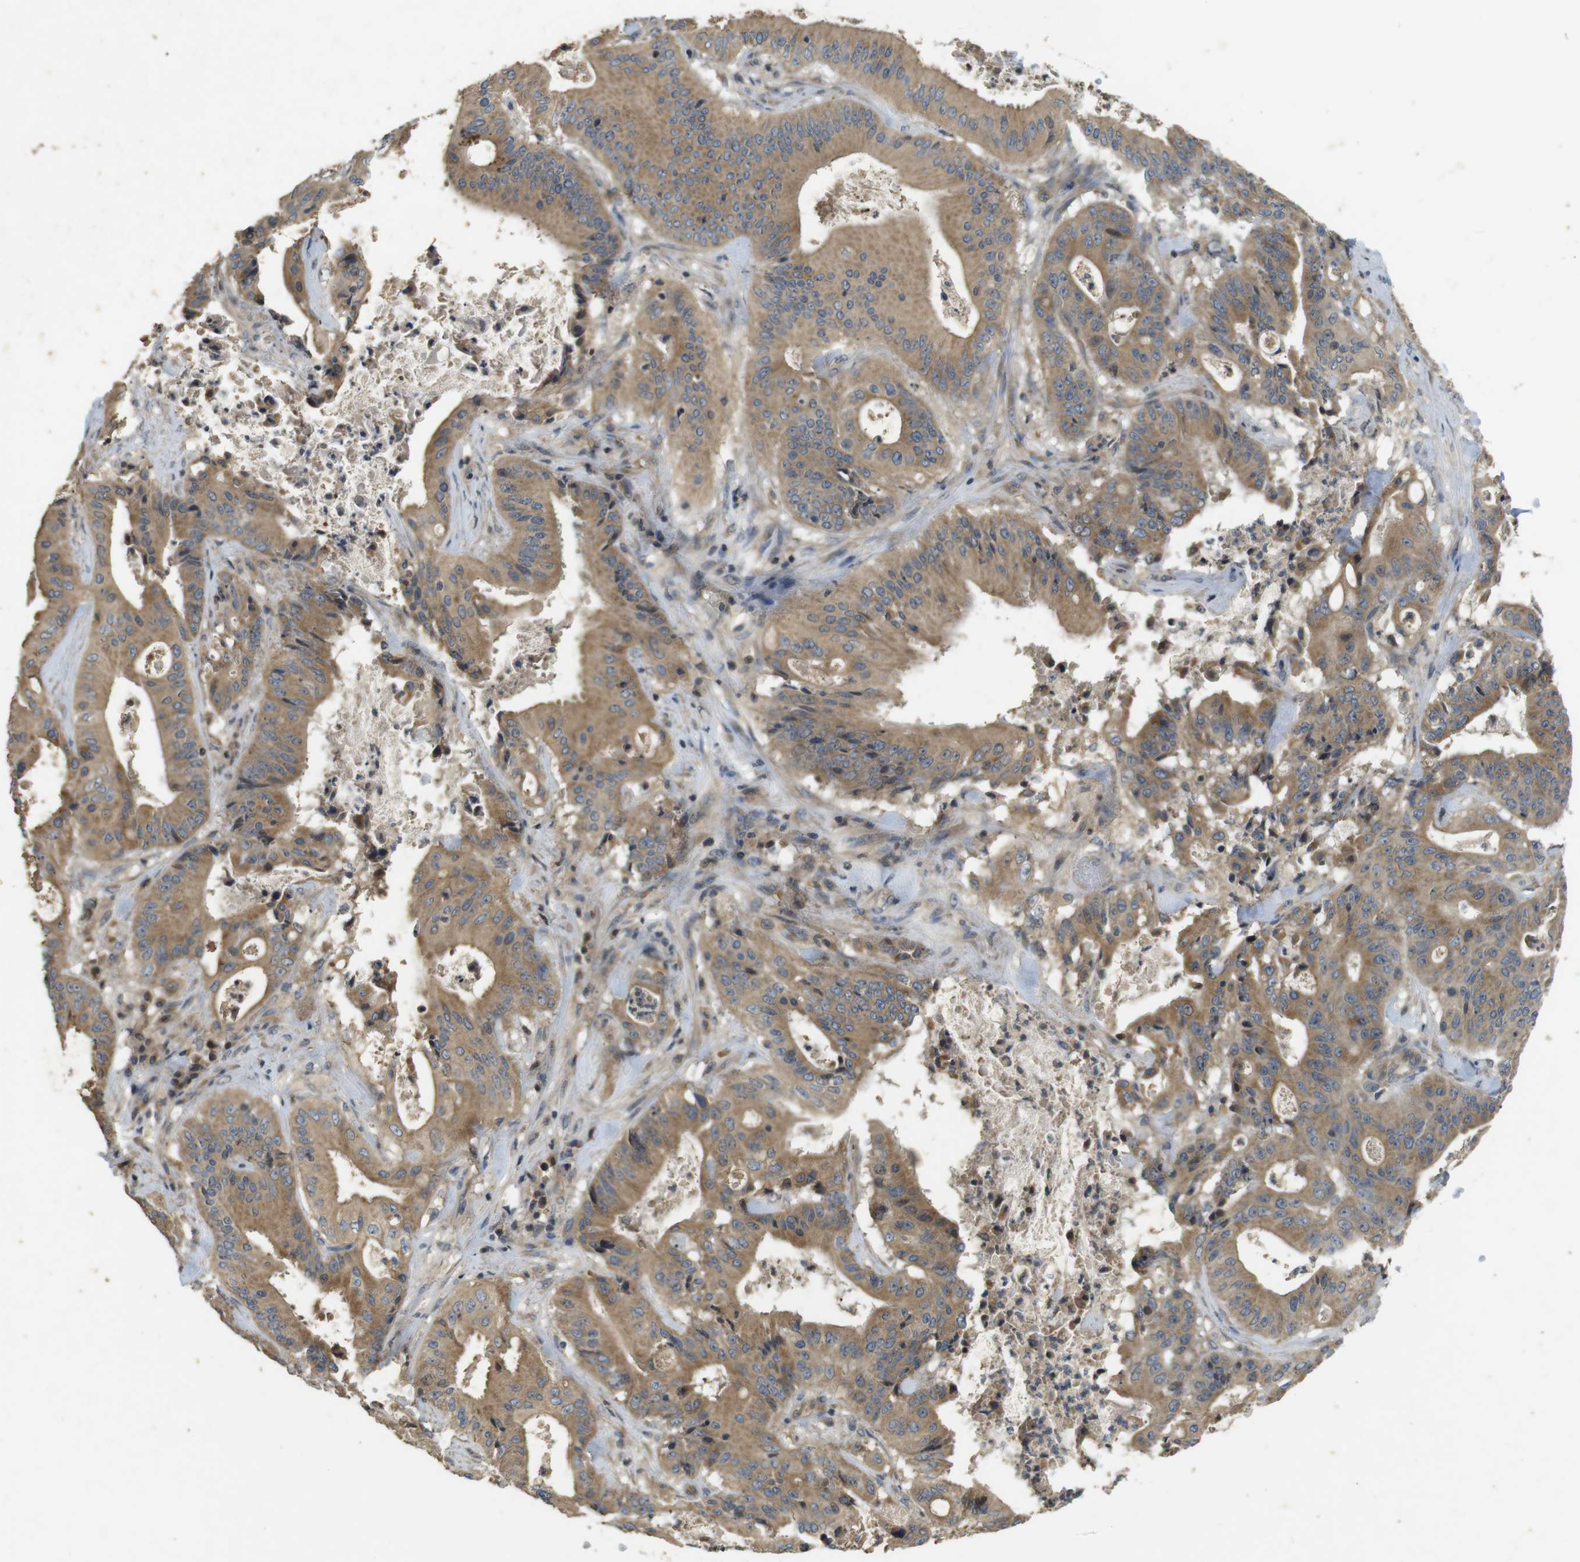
{"staining": {"intensity": "moderate", "quantity": ">75%", "location": "cytoplasmic/membranous"}, "tissue": "pancreatic cancer", "cell_type": "Tumor cells", "image_type": "cancer", "snomed": [{"axis": "morphology", "description": "Normal tissue, NOS"}, {"axis": "topography", "description": "Lymph node"}], "caption": "Immunohistochemistry (IHC) staining of pancreatic cancer, which shows medium levels of moderate cytoplasmic/membranous staining in approximately >75% of tumor cells indicating moderate cytoplasmic/membranous protein positivity. The staining was performed using DAB (brown) for protein detection and nuclei were counterstained in hematoxylin (blue).", "gene": "CLTC", "patient": {"sex": "male", "age": 62}}